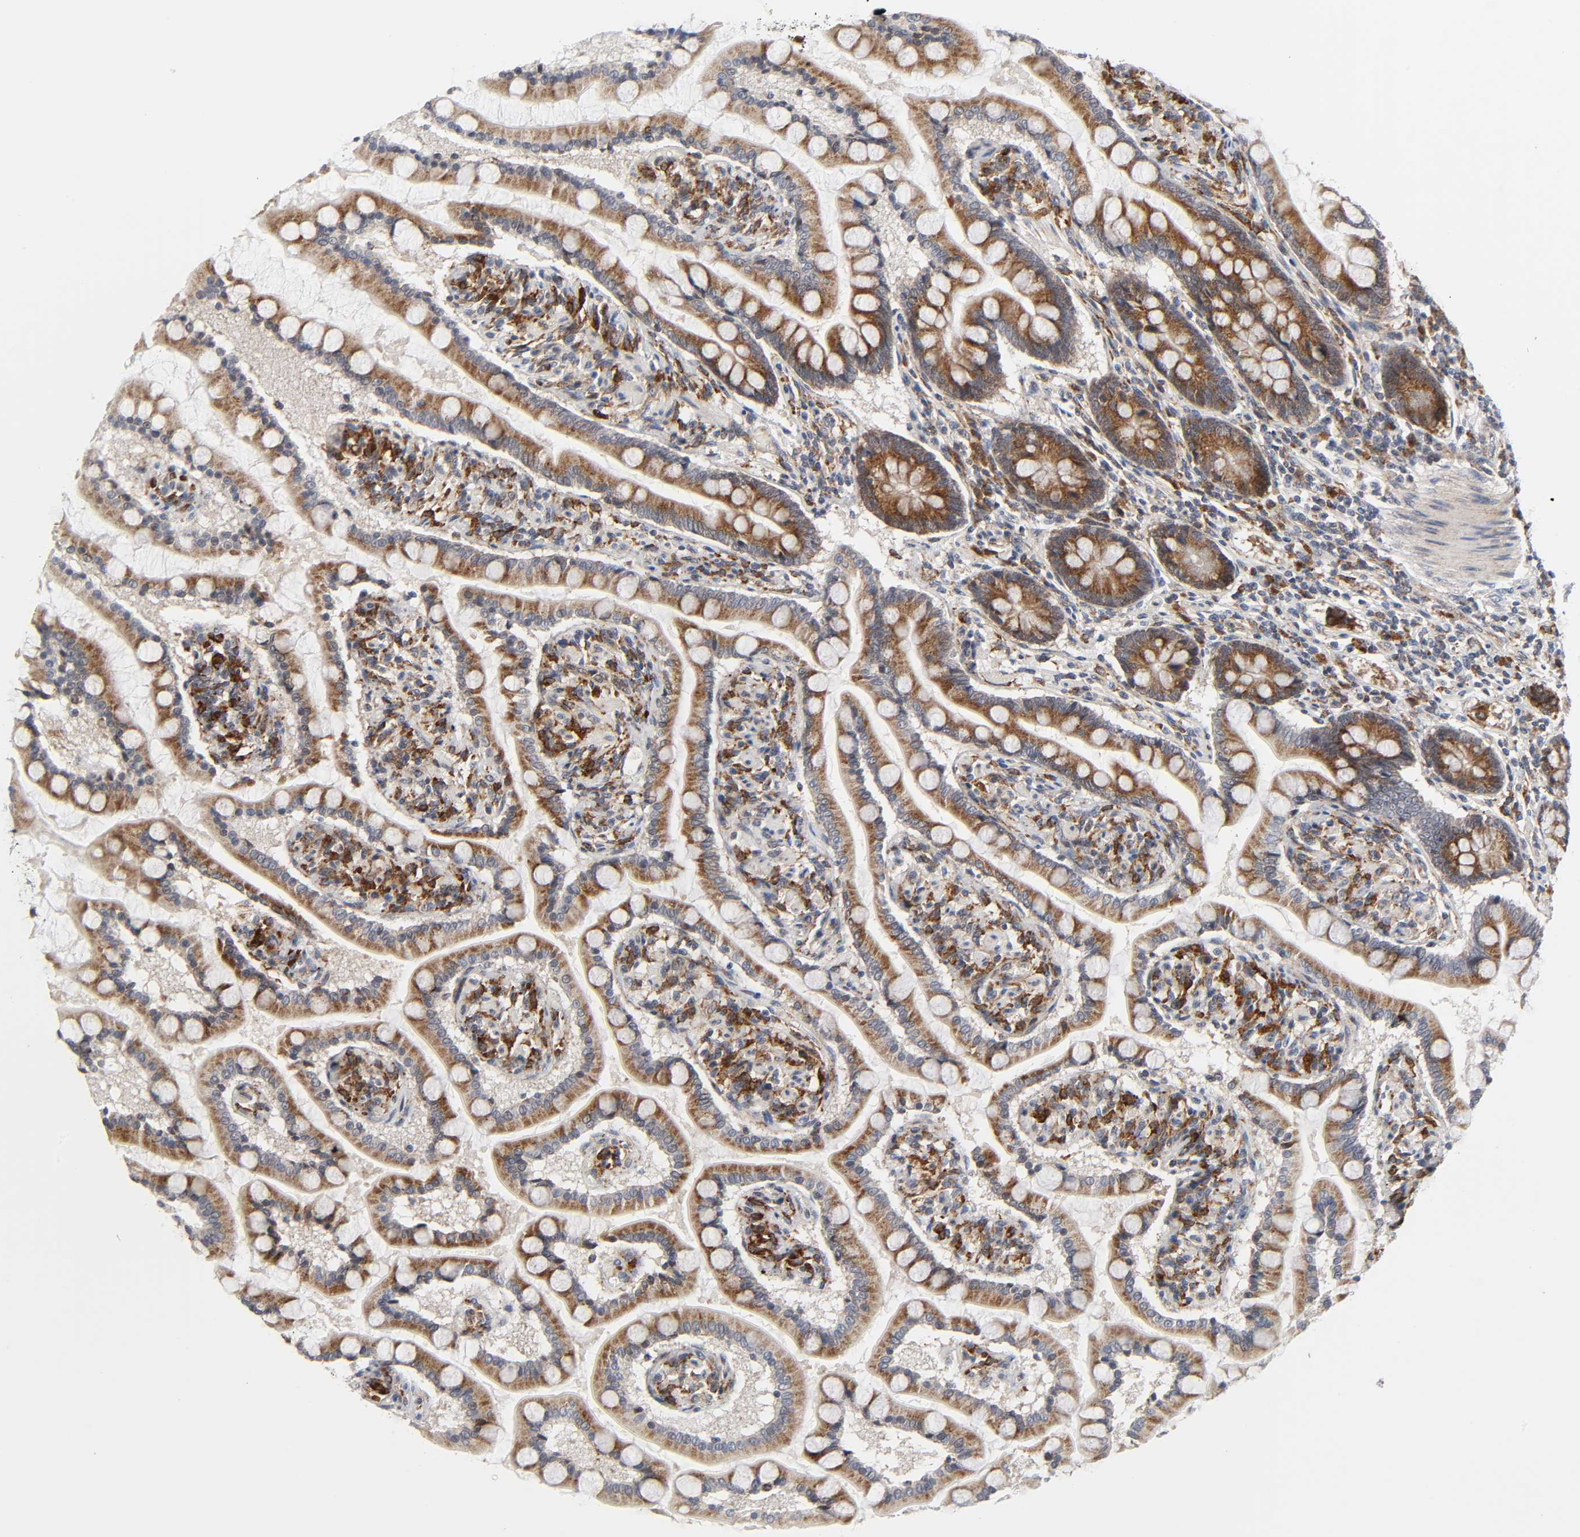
{"staining": {"intensity": "strong", "quantity": ">75%", "location": "cytoplasmic/membranous"}, "tissue": "small intestine", "cell_type": "Glandular cells", "image_type": "normal", "snomed": [{"axis": "morphology", "description": "Normal tissue, NOS"}, {"axis": "topography", "description": "Small intestine"}], "caption": "Strong cytoplasmic/membranous staining for a protein is seen in about >75% of glandular cells of unremarkable small intestine using immunohistochemistry (IHC).", "gene": "BAX", "patient": {"sex": "male", "age": 41}}